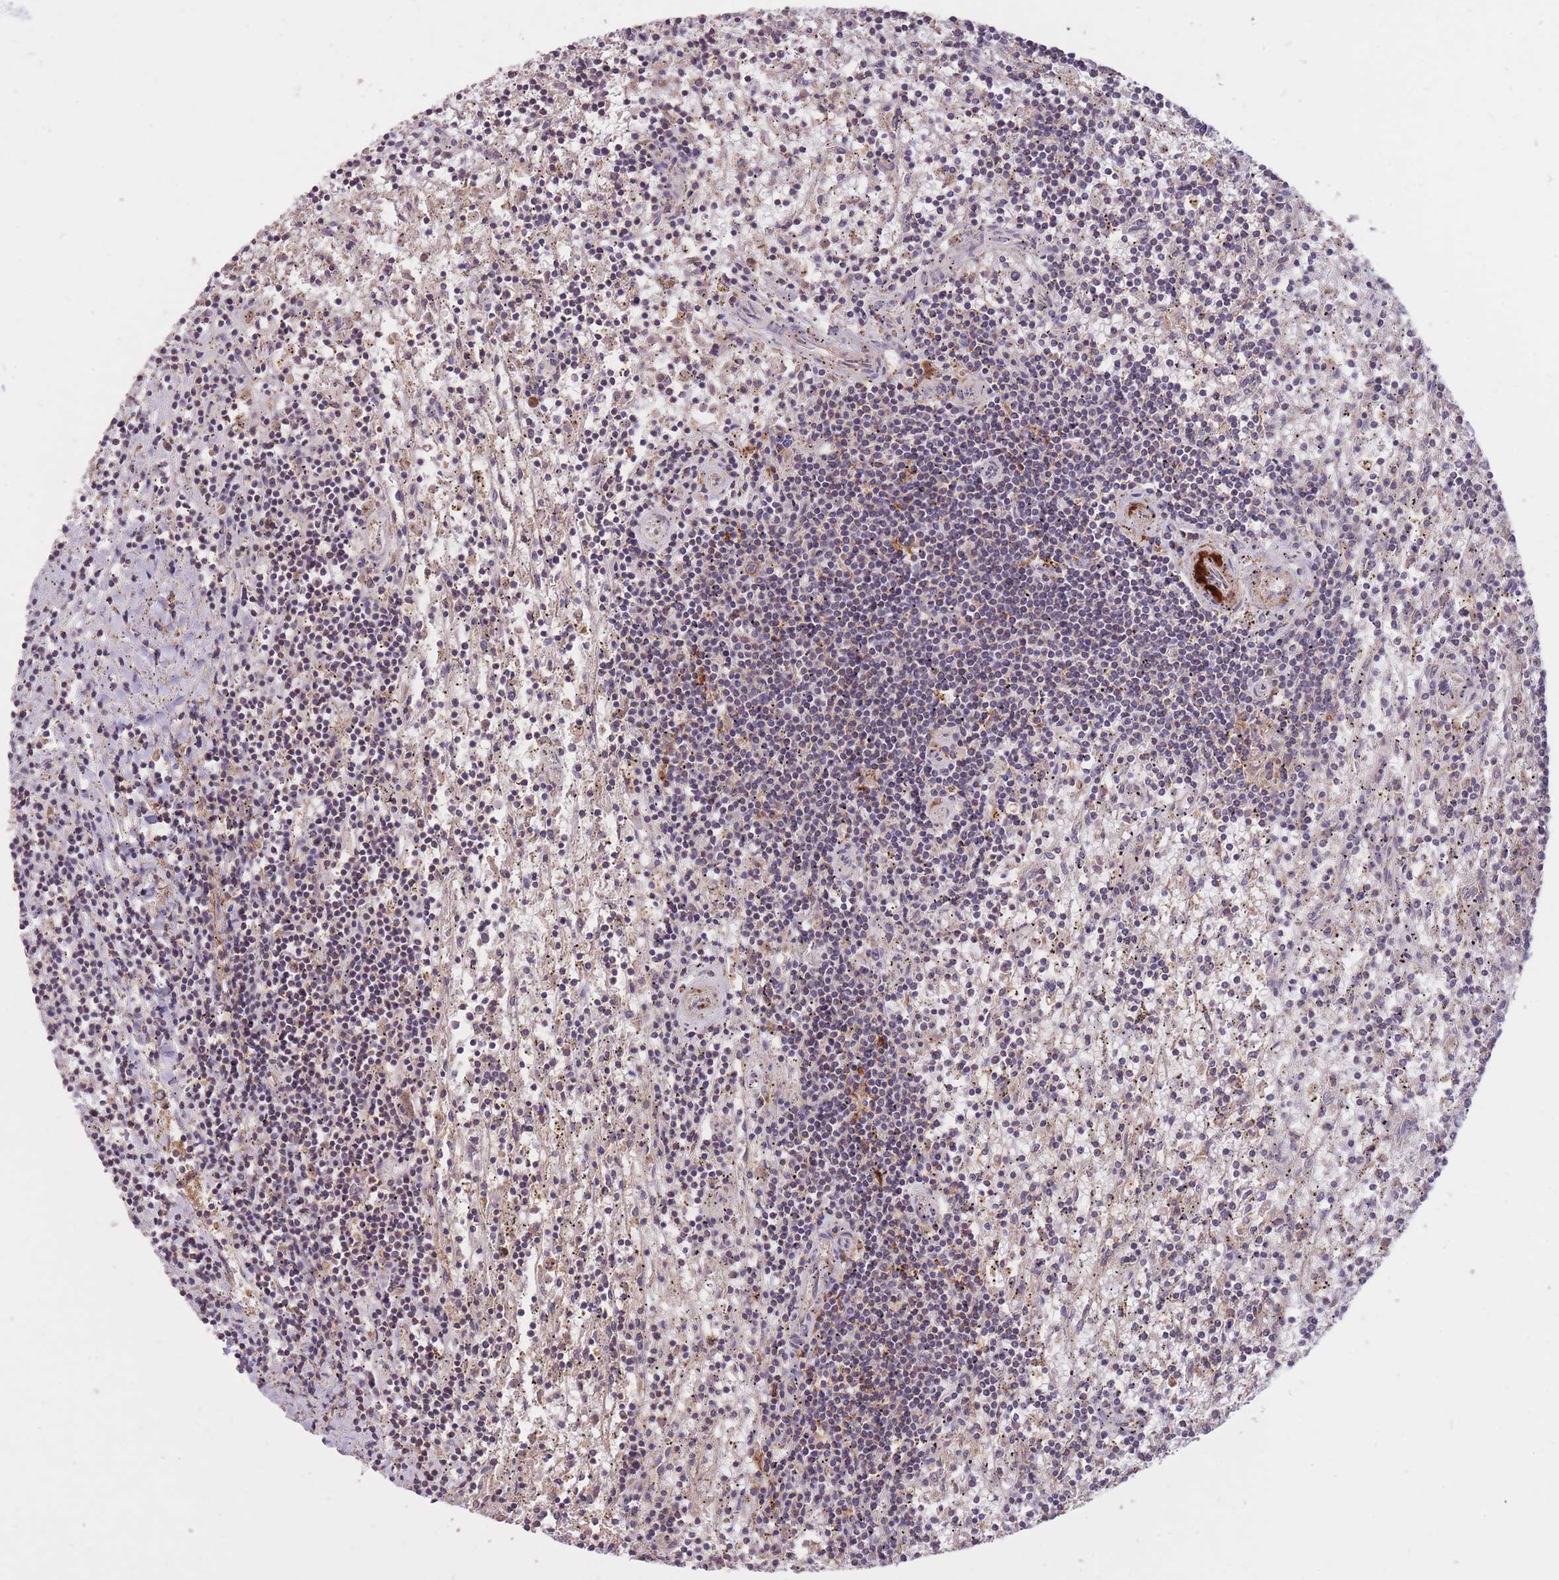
{"staining": {"intensity": "negative", "quantity": "none", "location": "none"}, "tissue": "lymphoma", "cell_type": "Tumor cells", "image_type": "cancer", "snomed": [{"axis": "morphology", "description": "Malignant lymphoma, non-Hodgkin's type, Low grade"}, {"axis": "topography", "description": "Spleen"}], "caption": "DAB (3,3'-diaminobenzidine) immunohistochemical staining of human malignant lymphoma, non-Hodgkin's type (low-grade) displays no significant staining in tumor cells.", "gene": "IGF2BP2", "patient": {"sex": "male", "age": 76}}